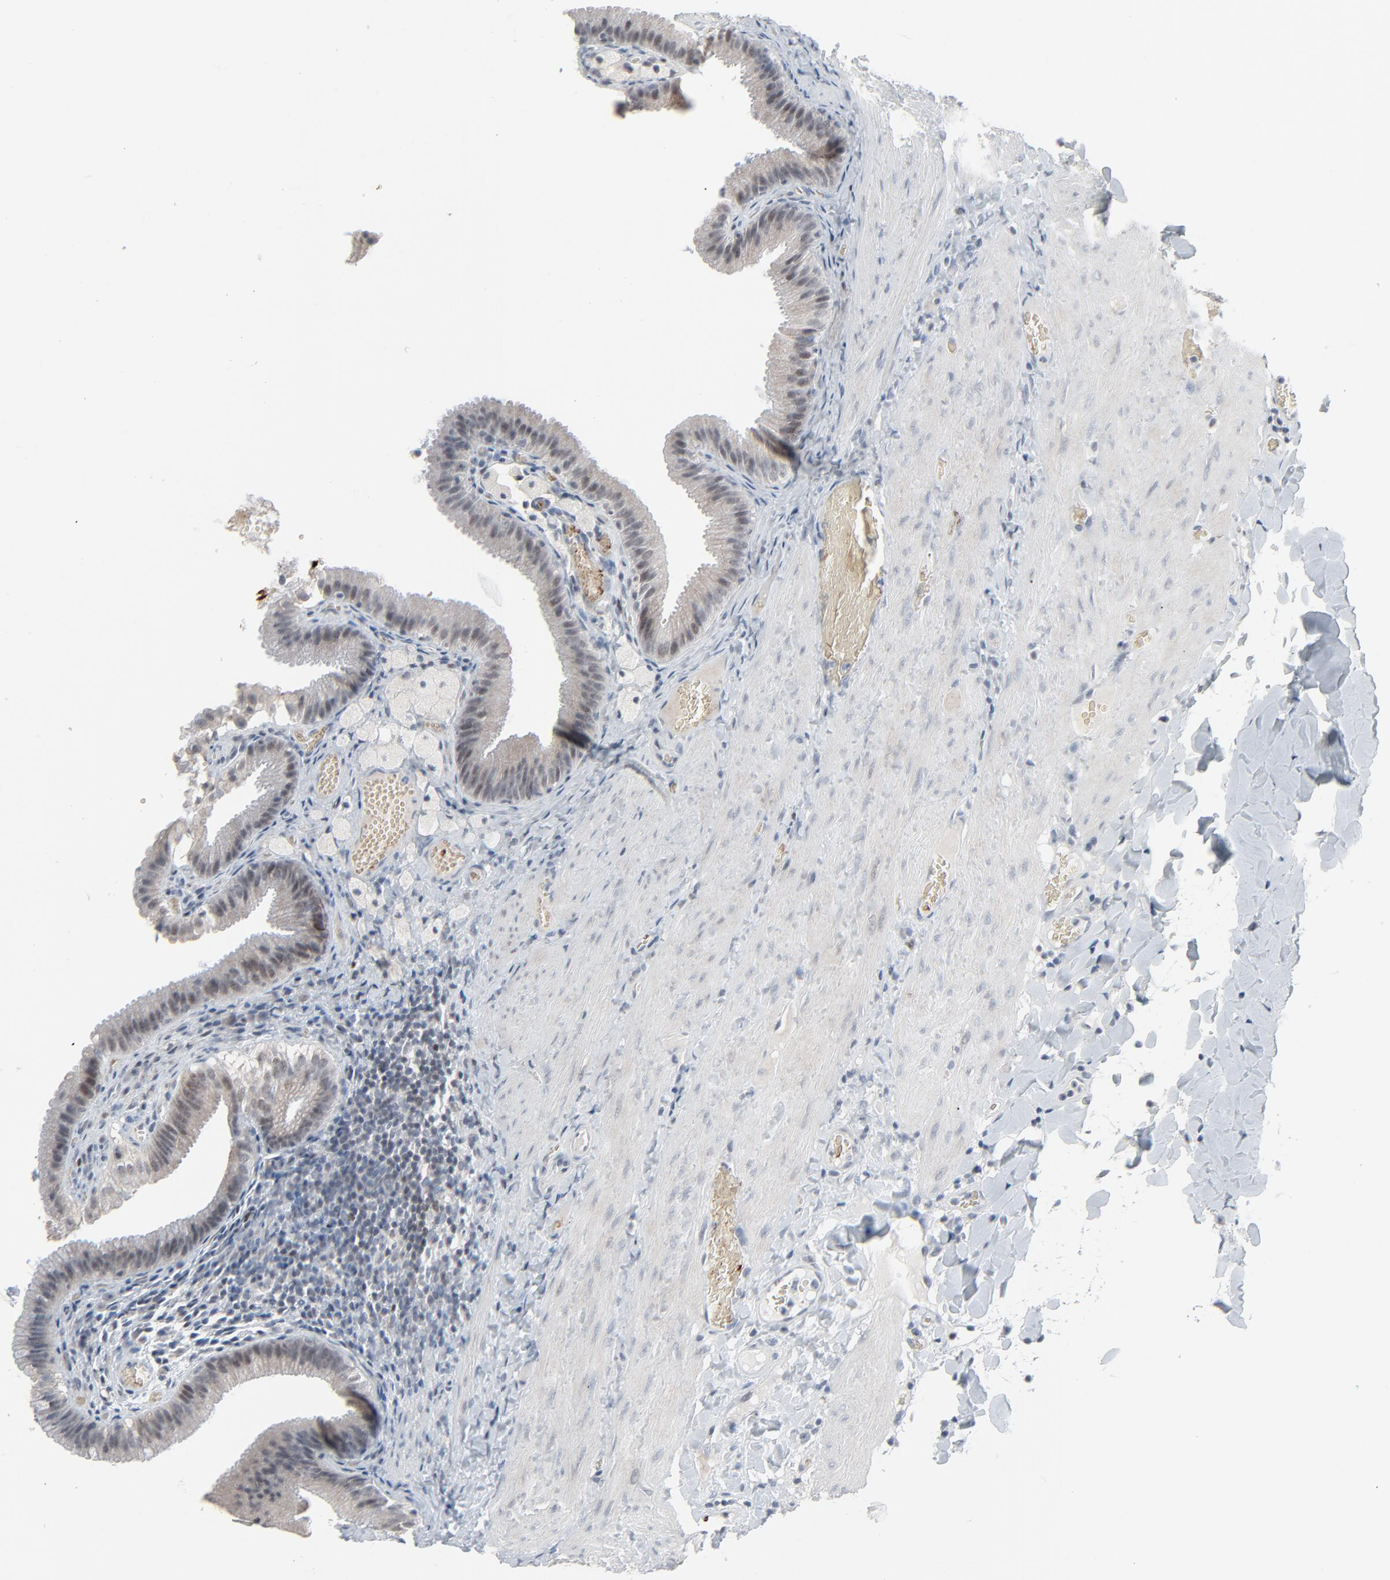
{"staining": {"intensity": "negative", "quantity": "none", "location": "none"}, "tissue": "gallbladder", "cell_type": "Glandular cells", "image_type": "normal", "snomed": [{"axis": "morphology", "description": "Normal tissue, NOS"}, {"axis": "topography", "description": "Gallbladder"}], "caption": "Immunohistochemistry (IHC) micrograph of normal human gallbladder stained for a protein (brown), which demonstrates no positivity in glandular cells.", "gene": "SAGE1", "patient": {"sex": "female", "age": 24}}